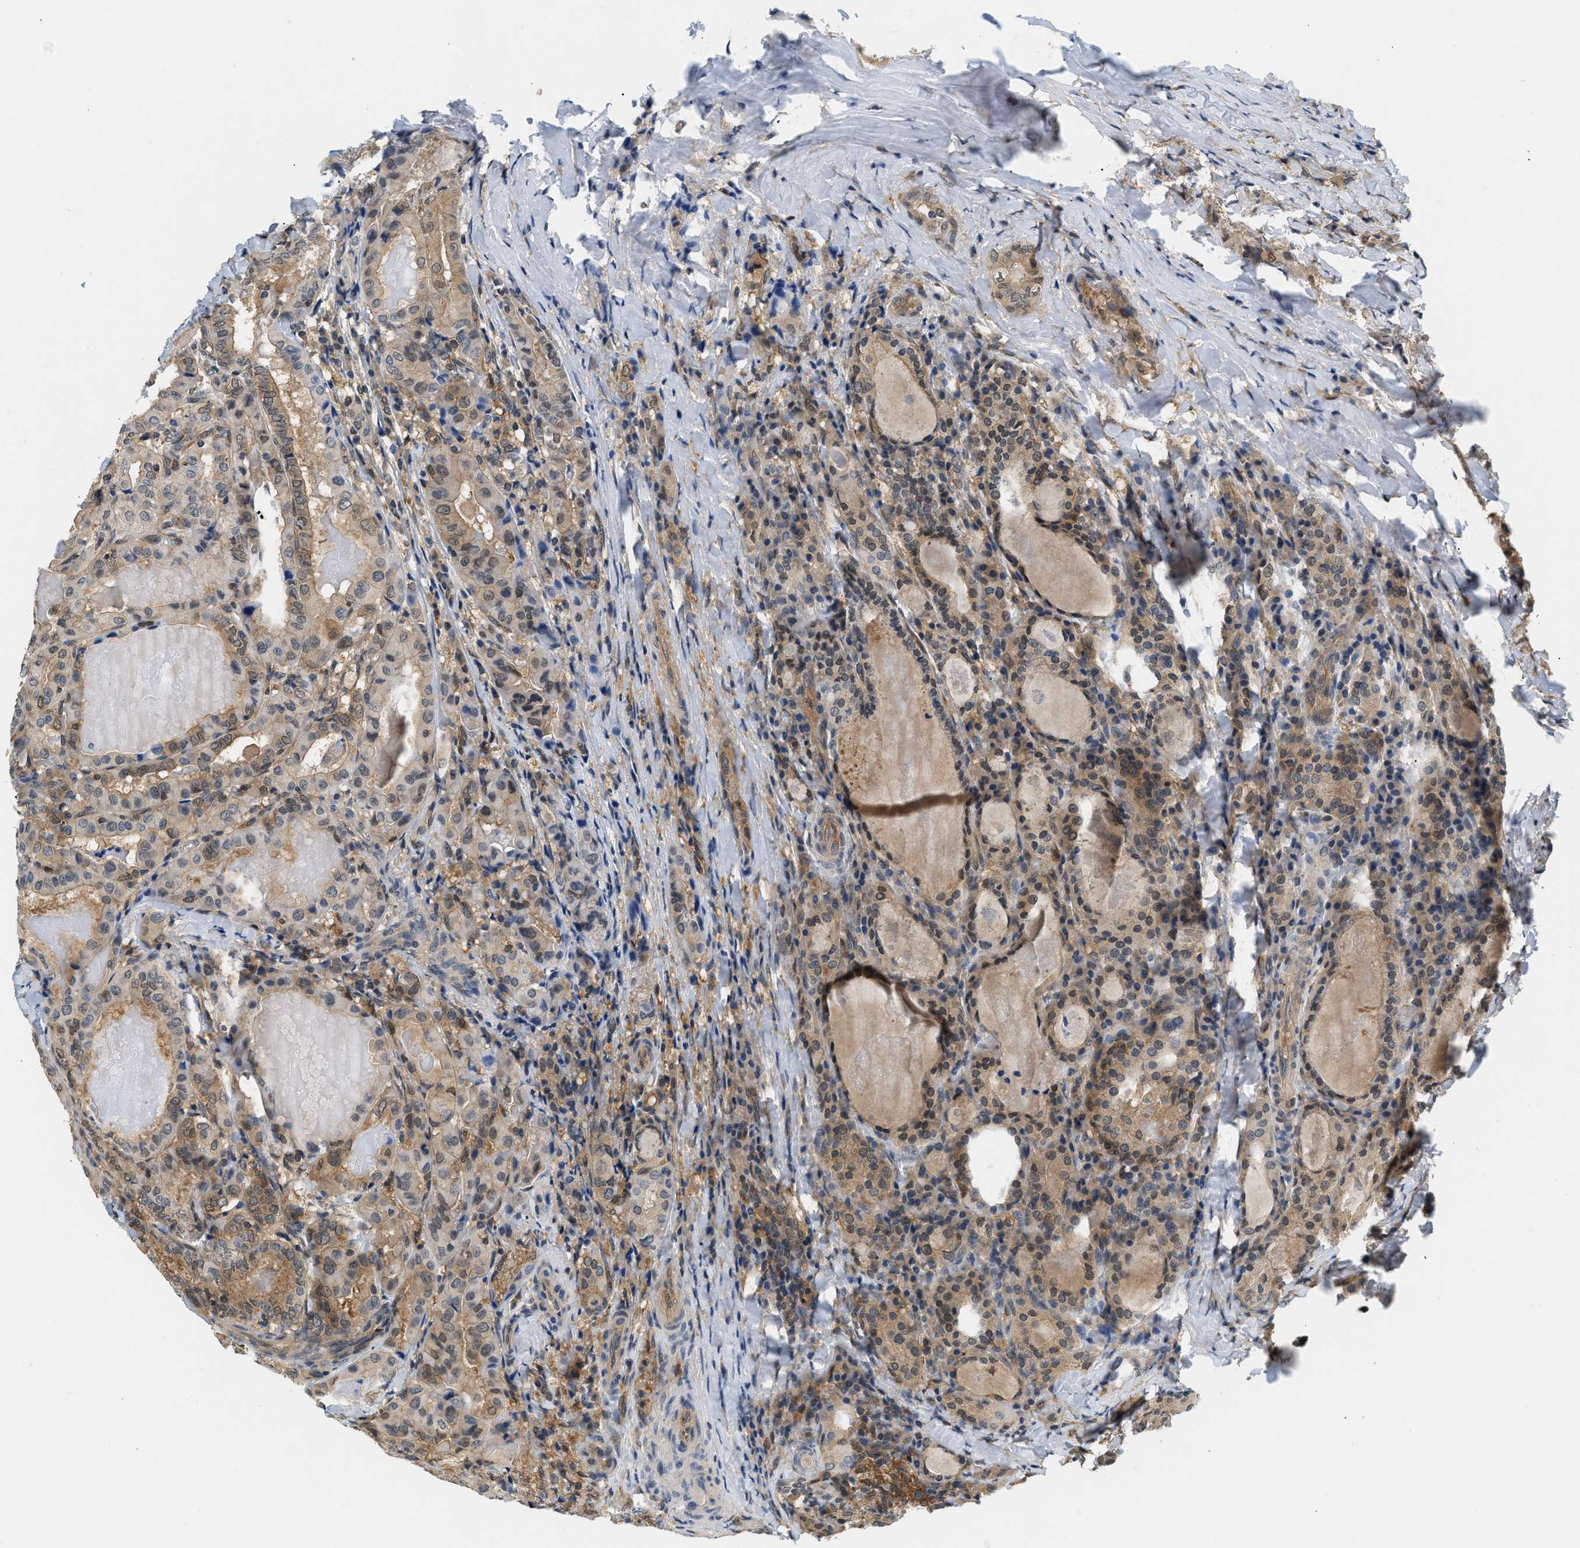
{"staining": {"intensity": "moderate", "quantity": ">75%", "location": "cytoplasmic/membranous,nuclear"}, "tissue": "thyroid cancer", "cell_type": "Tumor cells", "image_type": "cancer", "snomed": [{"axis": "morphology", "description": "Papillary adenocarcinoma, NOS"}, {"axis": "topography", "description": "Thyroid gland"}], "caption": "Thyroid papillary adenocarcinoma stained with a brown dye exhibits moderate cytoplasmic/membranous and nuclear positive expression in about >75% of tumor cells.", "gene": "EIF4EBP2", "patient": {"sex": "female", "age": 42}}